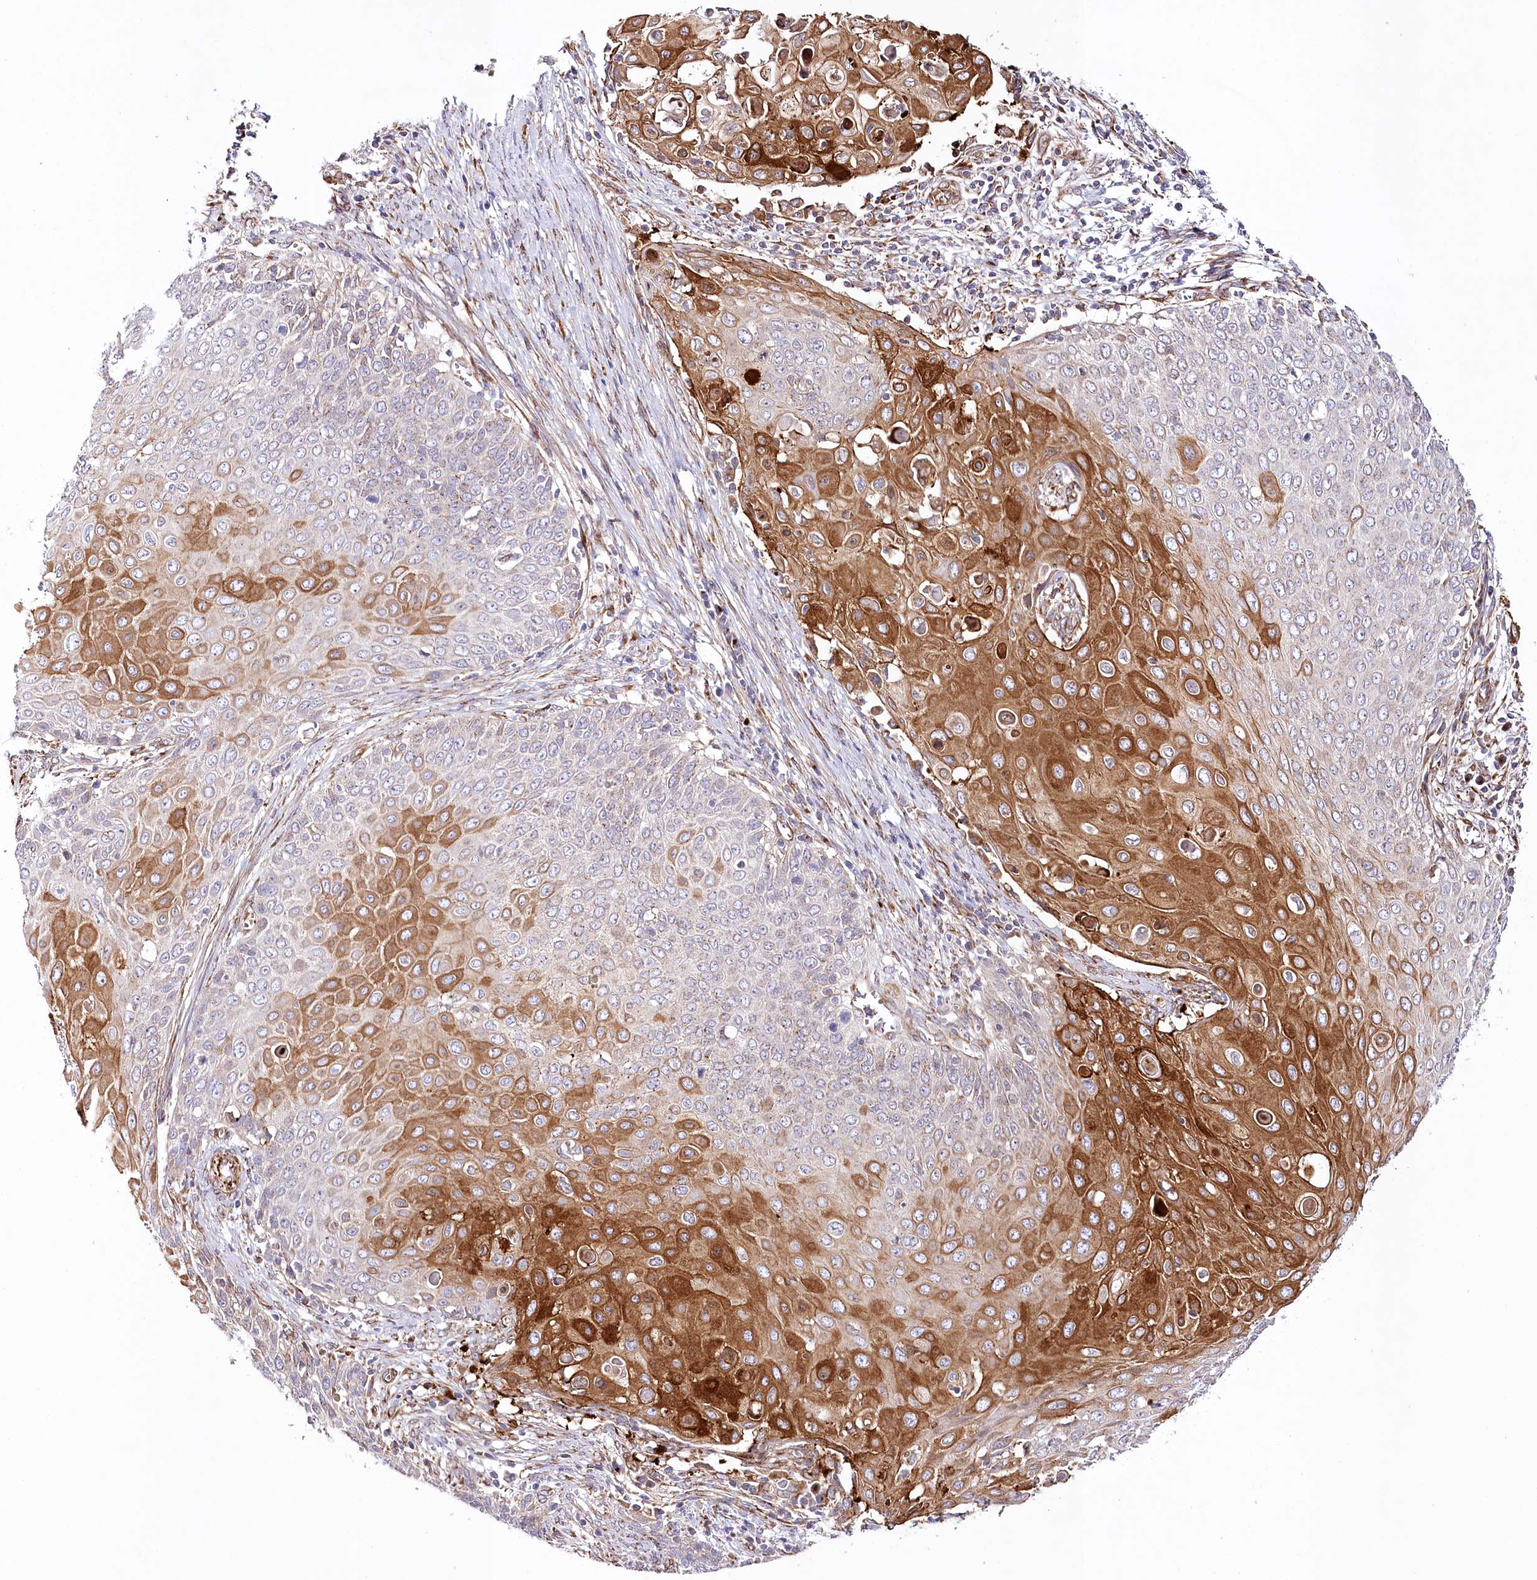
{"staining": {"intensity": "strong", "quantity": "25%-75%", "location": "cytoplasmic/membranous"}, "tissue": "cervical cancer", "cell_type": "Tumor cells", "image_type": "cancer", "snomed": [{"axis": "morphology", "description": "Squamous cell carcinoma, NOS"}, {"axis": "topography", "description": "Cervix"}], "caption": "Tumor cells exhibit high levels of strong cytoplasmic/membranous expression in approximately 25%-75% of cells in squamous cell carcinoma (cervical).", "gene": "ABRAXAS2", "patient": {"sex": "female", "age": 39}}